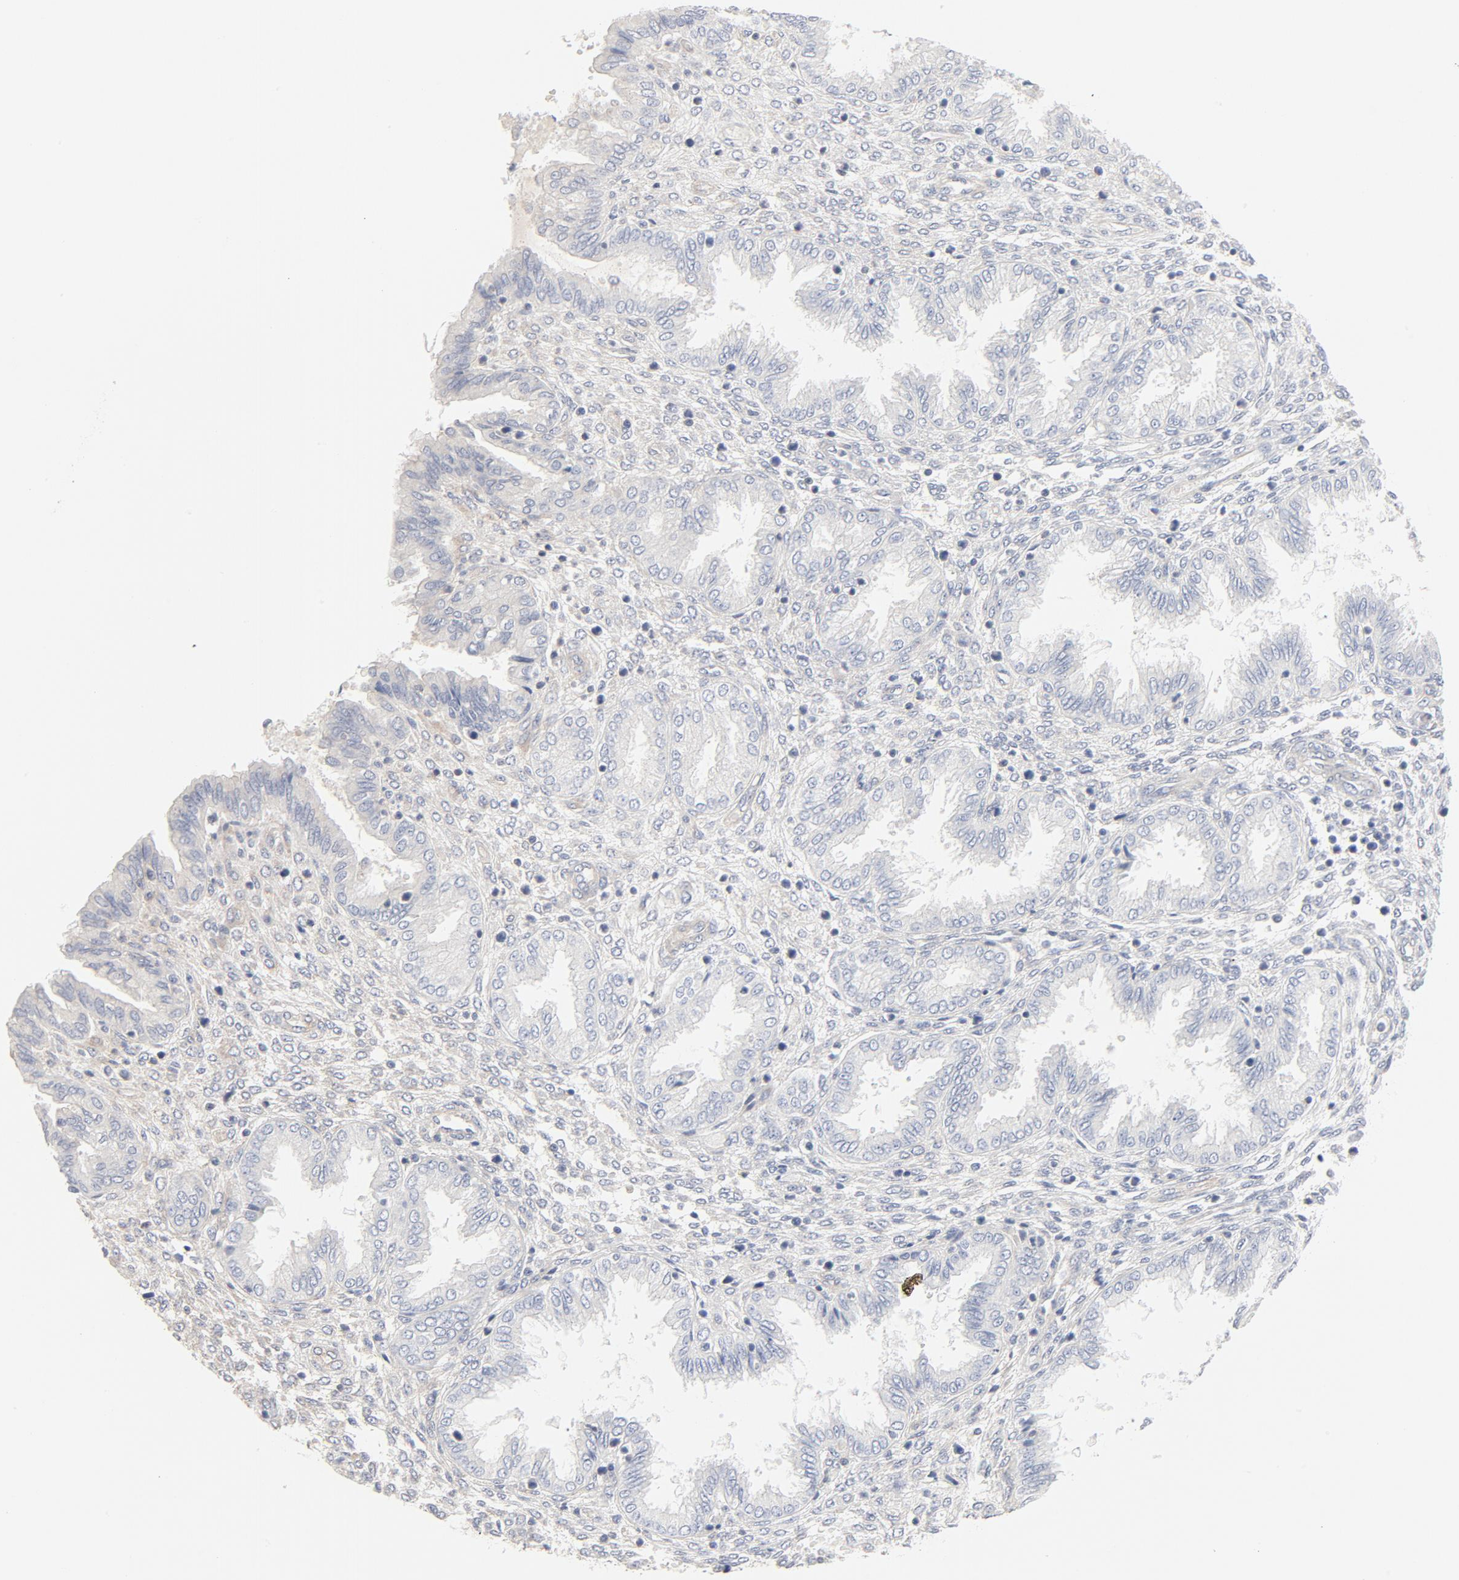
{"staining": {"intensity": "negative", "quantity": "none", "location": "none"}, "tissue": "endometrium", "cell_type": "Cells in endometrial stroma", "image_type": "normal", "snomed": [{"axis": "morphology", "description": "Normal tissue, NOS"}, {"axis": "topography", "description": "Endometrium"}], "caption": "Human endometrium stained for a protein using immunohistochemistry (IHC) shows no positivity in cells in endometrial stroma.", "gene": "RABEP1", "patient": {"sex": "female", "age": 33}}